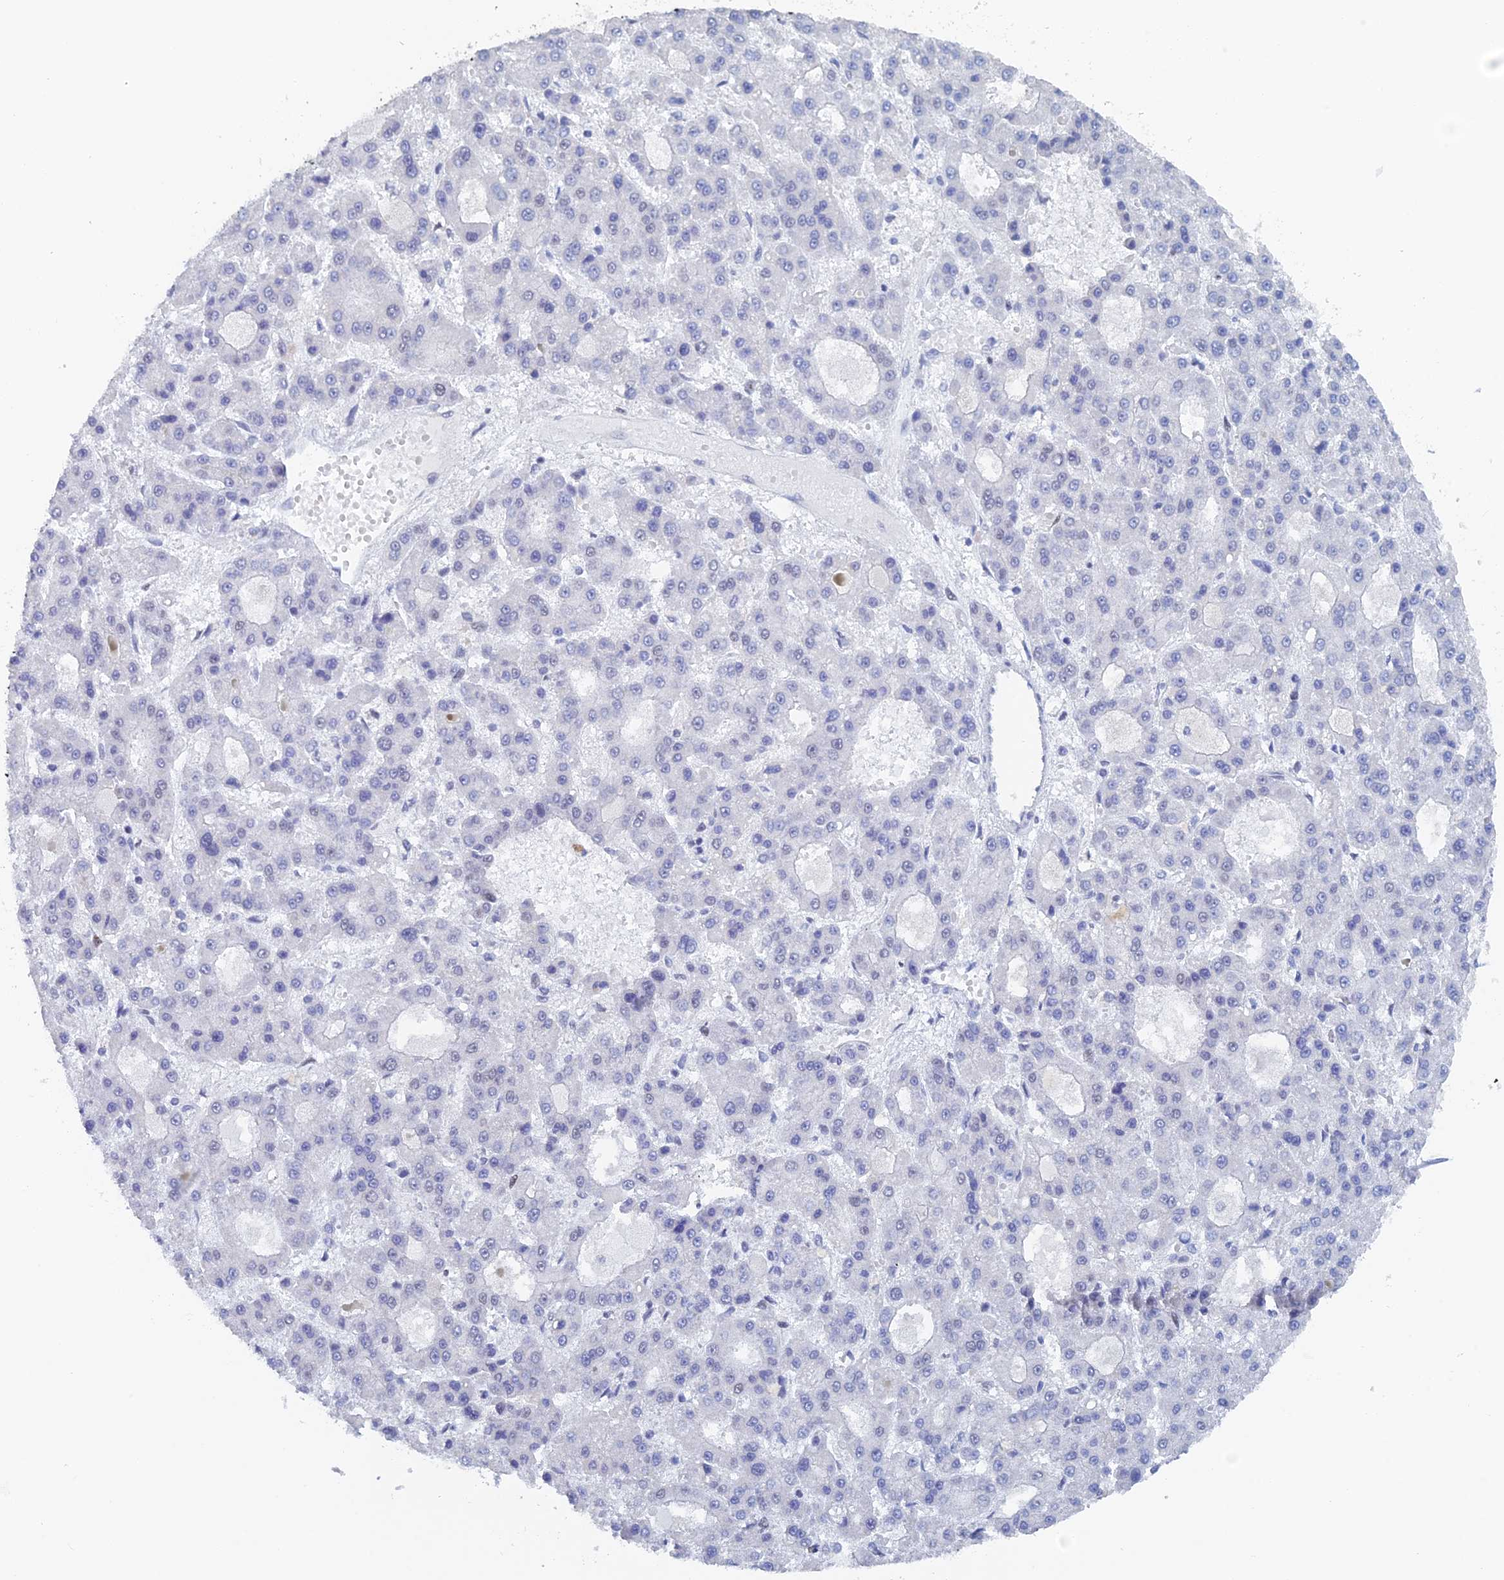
{"staining": {"intensity": "negative", "quantity": "none", "location": "none"}, "tissue": "liver cancer", "cell_type": "Tumor cells", "image_type": "cancer", "snomed": [{"axis": "morphology", "description": "Carcinoma, Hepatocellular, NOS"}, {"axis": "topography", "description": "Liver"}], "caption": "Immunohistochemical staining of liver cancer (hepatocellular carcinoma) demonstrates no significant staining in tumor cells.", "gene": "GMNC", "patient": {"sex": "male", "age": 70}}